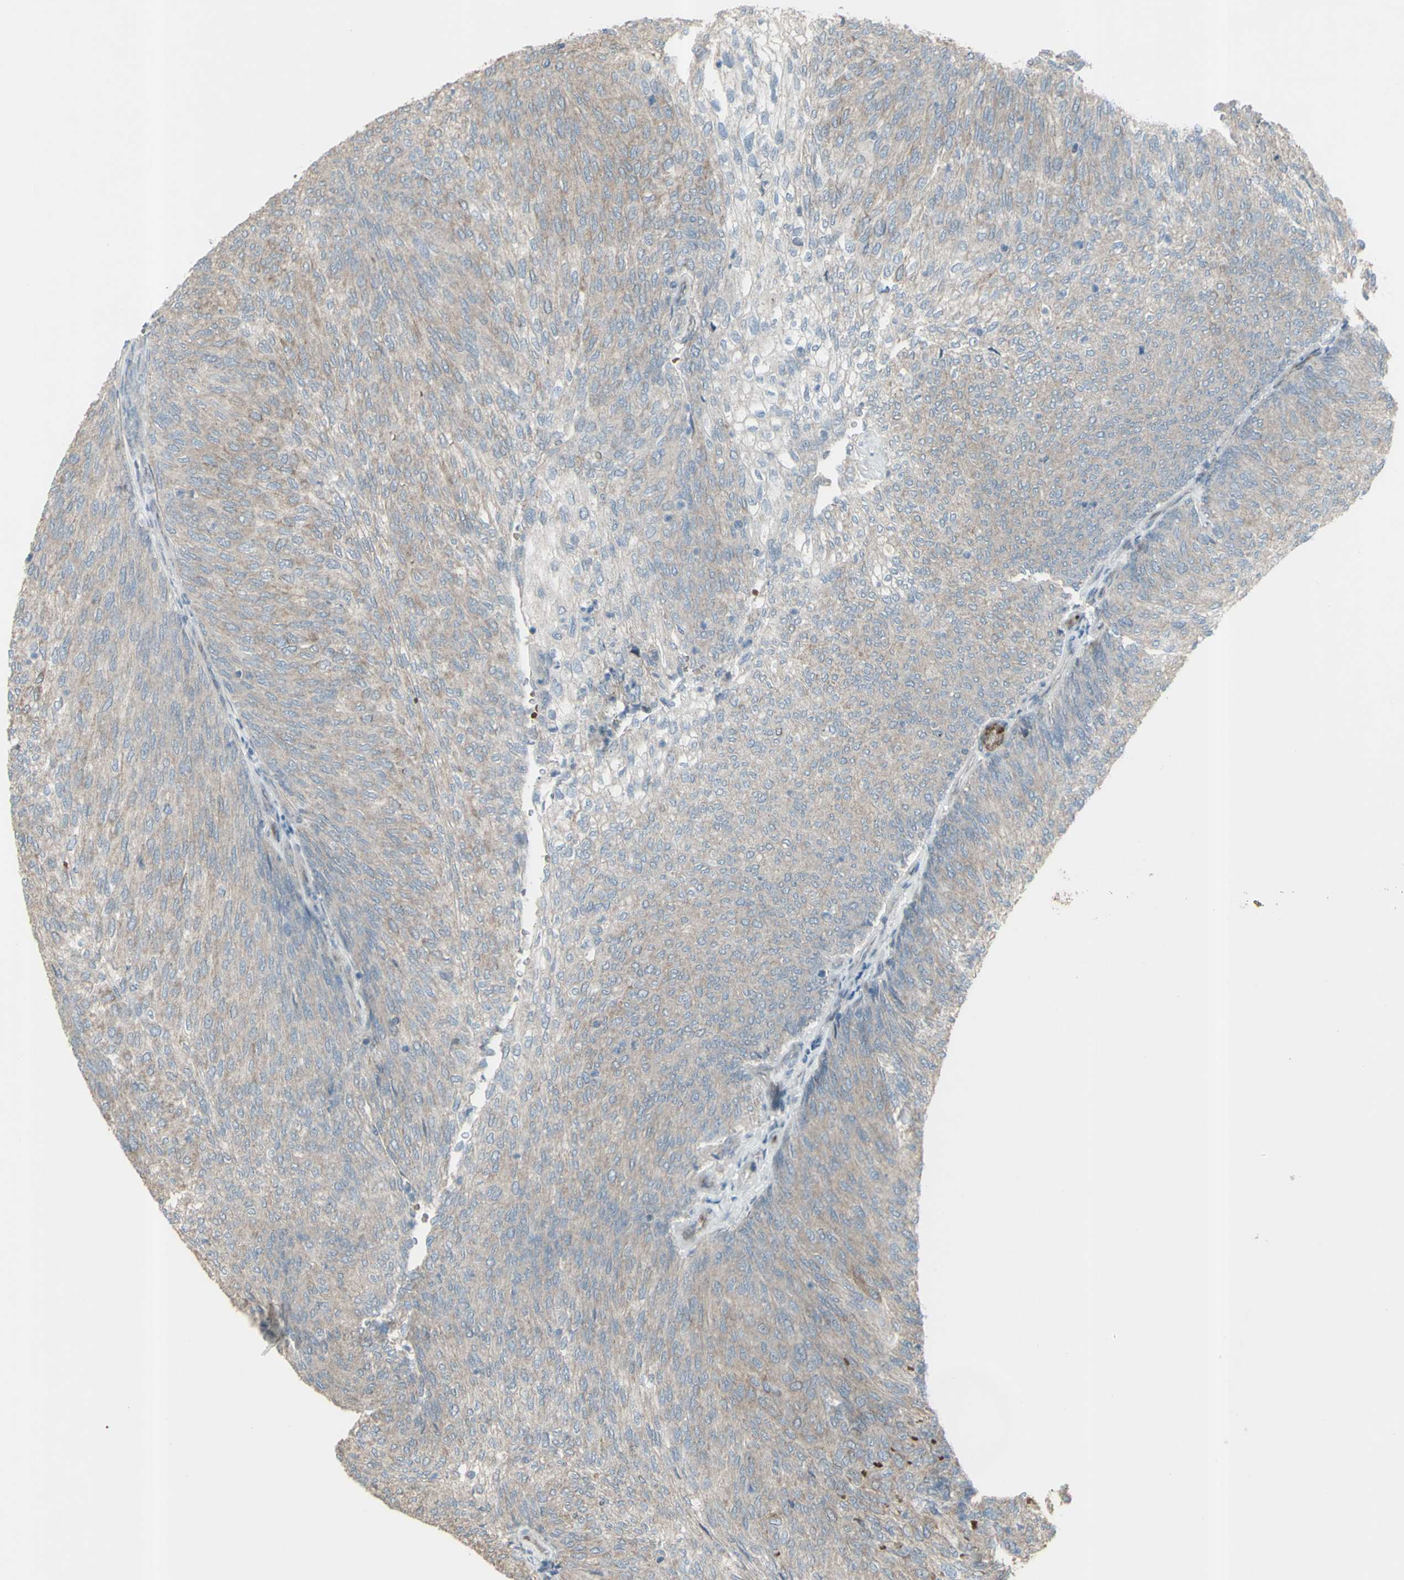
{"staining": {"intensity": "weak", "quantity": ">75%", "location": "cytoplasmic/membranous"}, "tissue": "urothelial cancer", "cell_type": "Tumor cells", "image_type": "cancer", "snomed": [{"axis": "morphology", "description": "Urothelial carcinoma, Low grade"}, {"axis": "topography", "description": "Urinary bladder"}], "caption": "A low amount of weak cytoplasmic/membranous positivity is present in approximately >75% of tumor cells in urothelial cancer tissue. (Stains: DAB (3,3'-diaminobenzidine) in brown, nuclei in blue, Microscopy: brightfield microscopy at high magnification).", "gene": "GRAMD1B", "patient": {"sex": "female", "age": 79}}